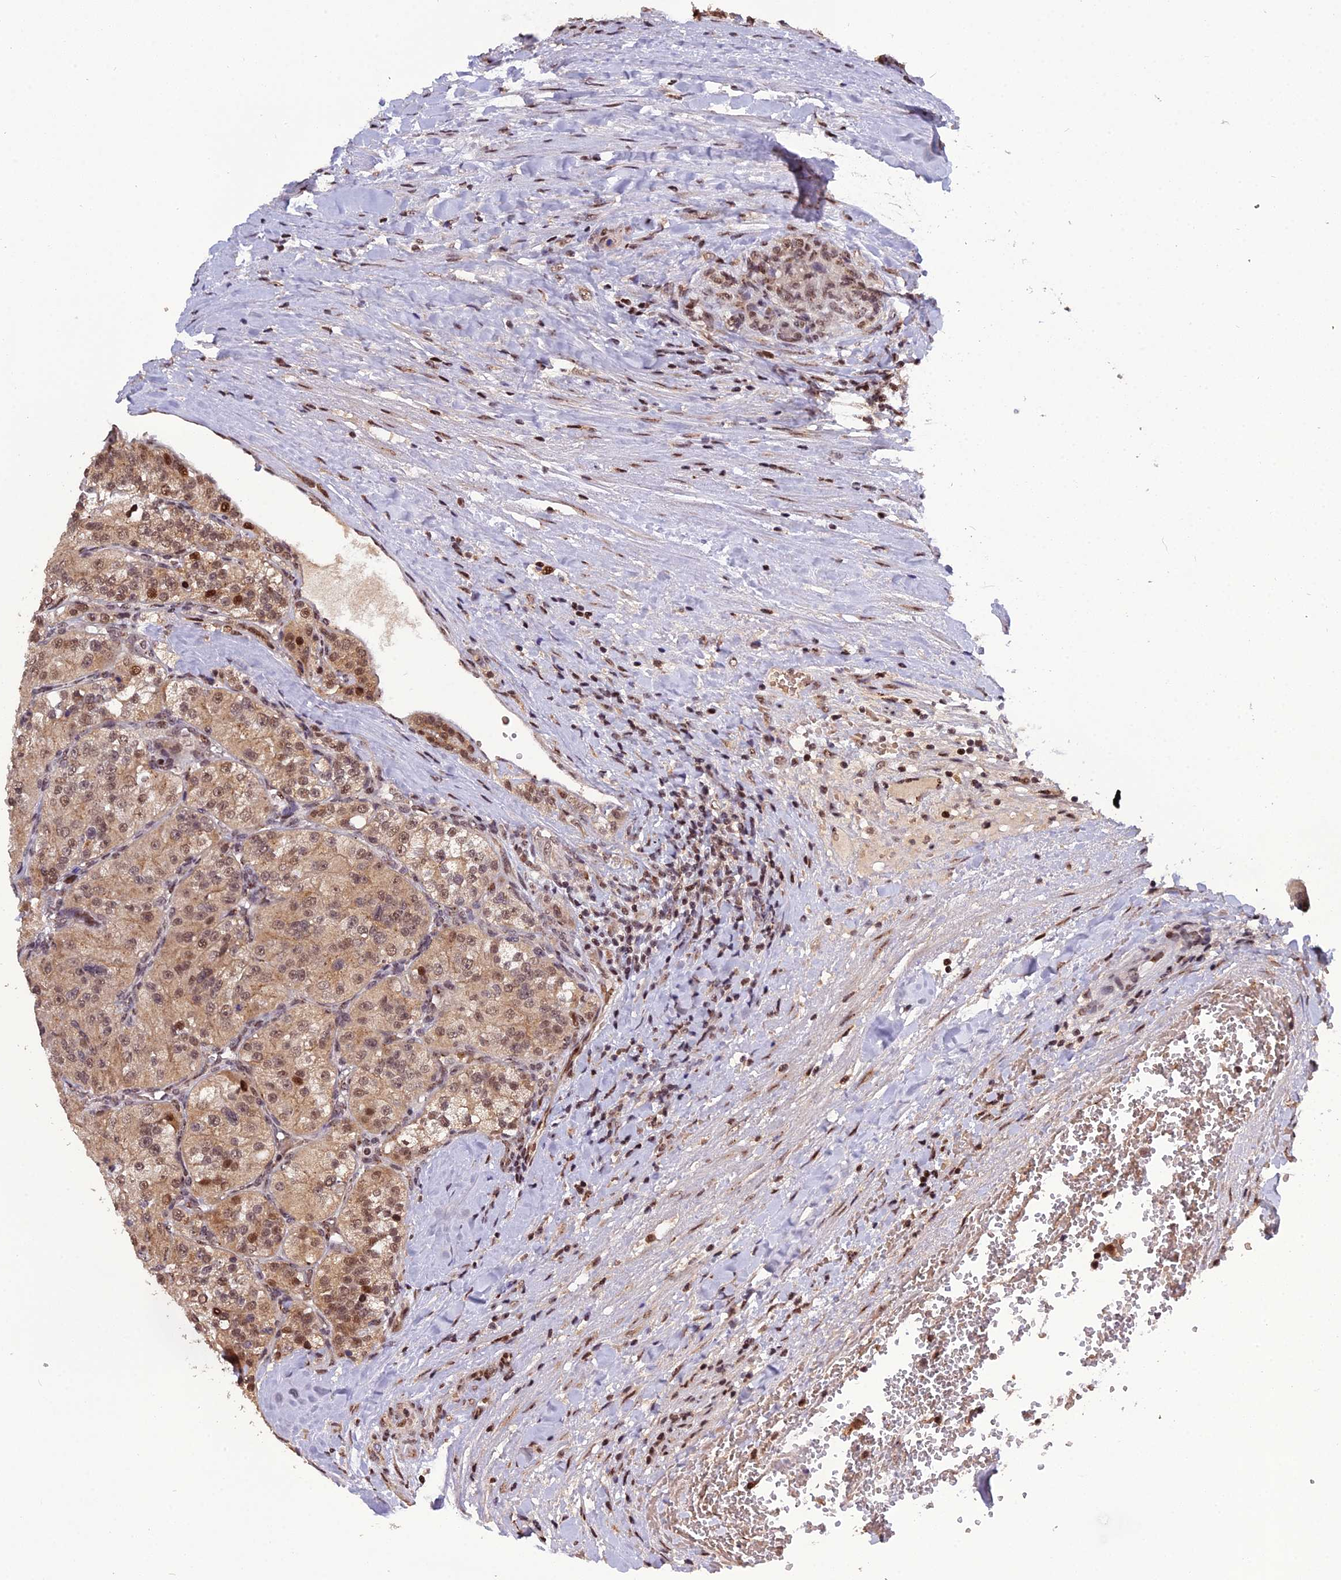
{"staining": {"intensity": "moderate", "quantity": ">75%", "location": "cytoplasmic/membranous,nuclear"}, "tissue": "renal cancer", "cell_type": "Tumor cells", "image_type": "cancer", "snomed": [{"axis": "morphology", "description": "Adenocarcinoma, NOS"}, {"axis": "topography", "description": "Kidney"}], "caption": "This photomicrograph demonstrates IHC staining of renal adenocarcinoma, with medium moderate cytoplasmic/membranous and nuclear staining in about >75% of tumor cells.", "gene": "ARL2", "patient": {"sex": "female", "age": 63}}